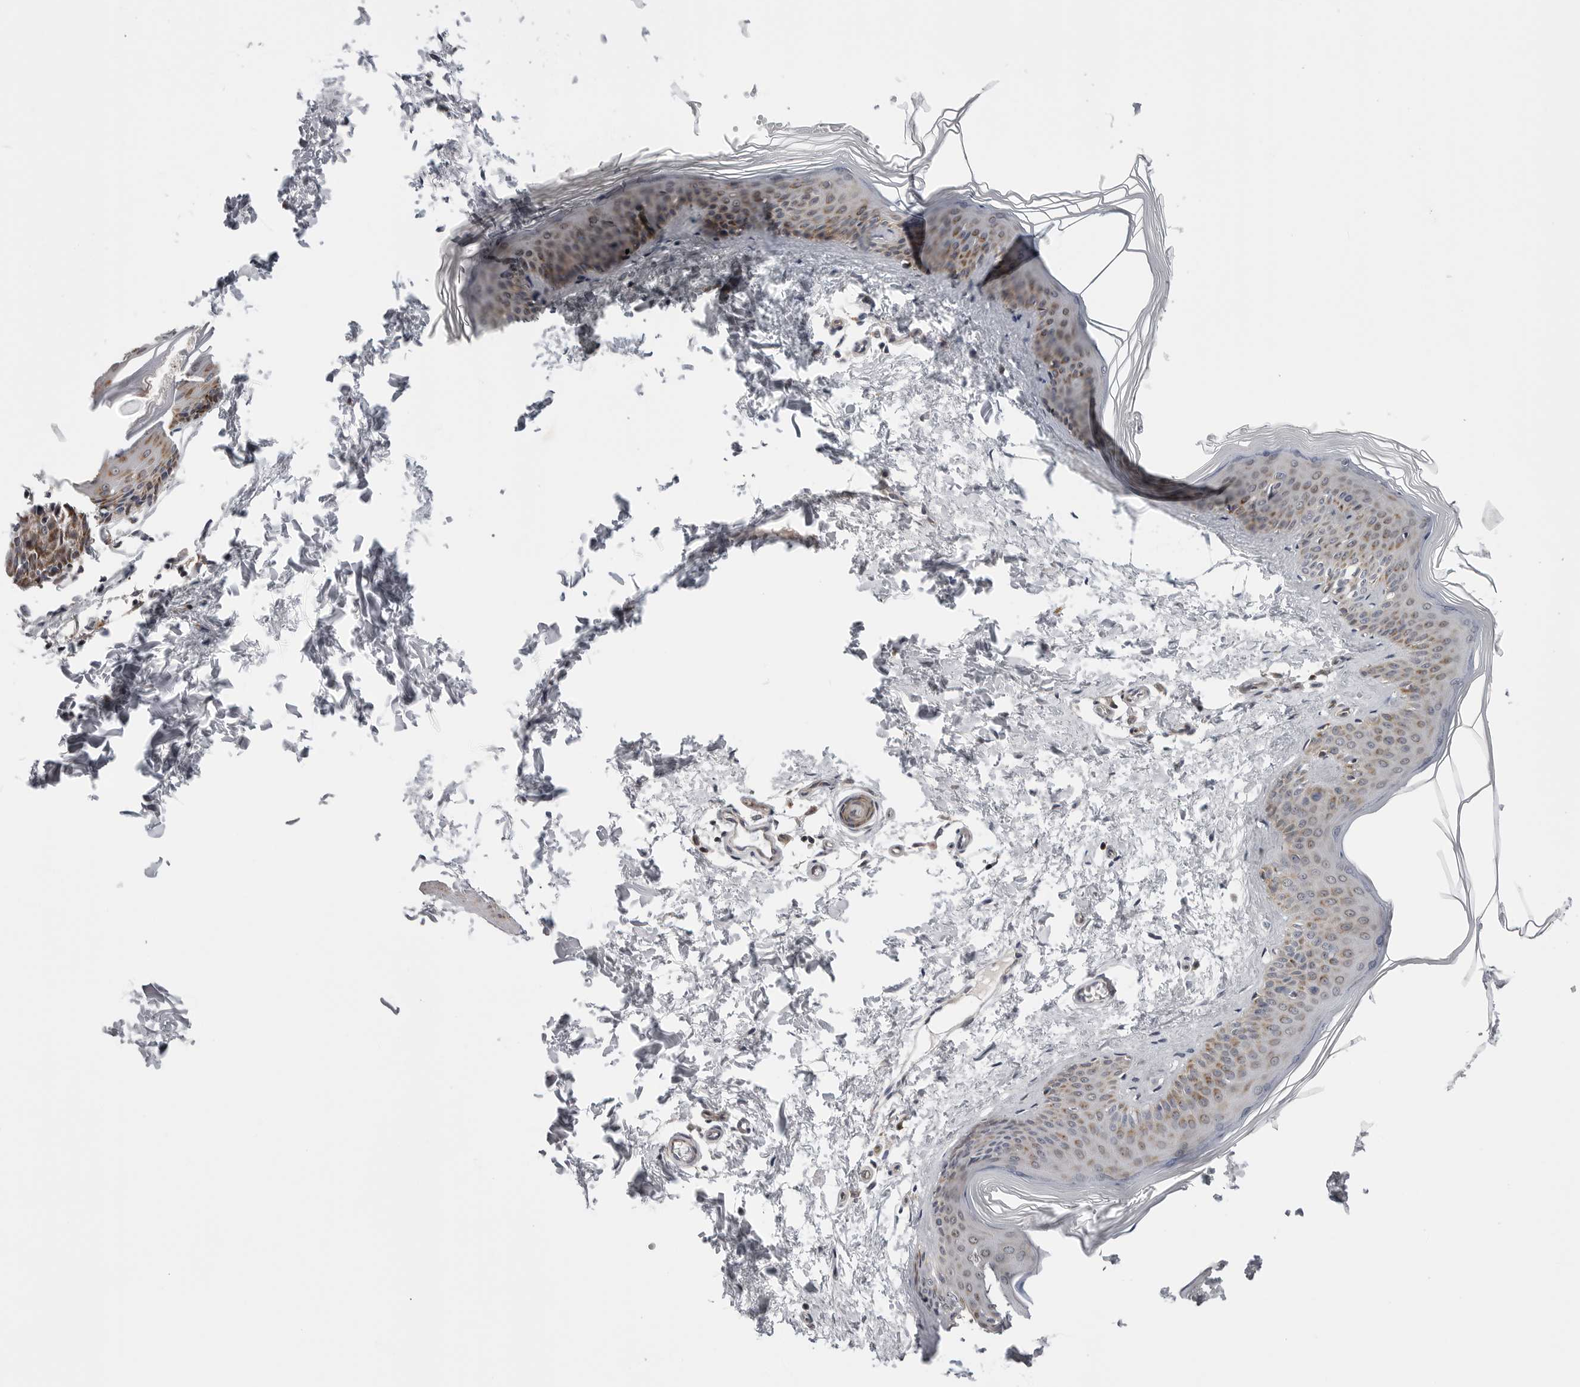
{"staining": {"intensity": "negative", "quantity": "none", "location": "none"}, "tissue": "skin", "cell_type": "Fibroblasts", "image_type": "normal", "snomed": [{"axis": "morphology", "description": "Normal tissue, NOS"}, {"axis": "topography", "description": "Skin"}], "caption": "Protein analysis of unremarkable skin displays no significant expression in fibroblasts.", "gene": "CDK20", "patient": {"sex": "female", "age": 27}}